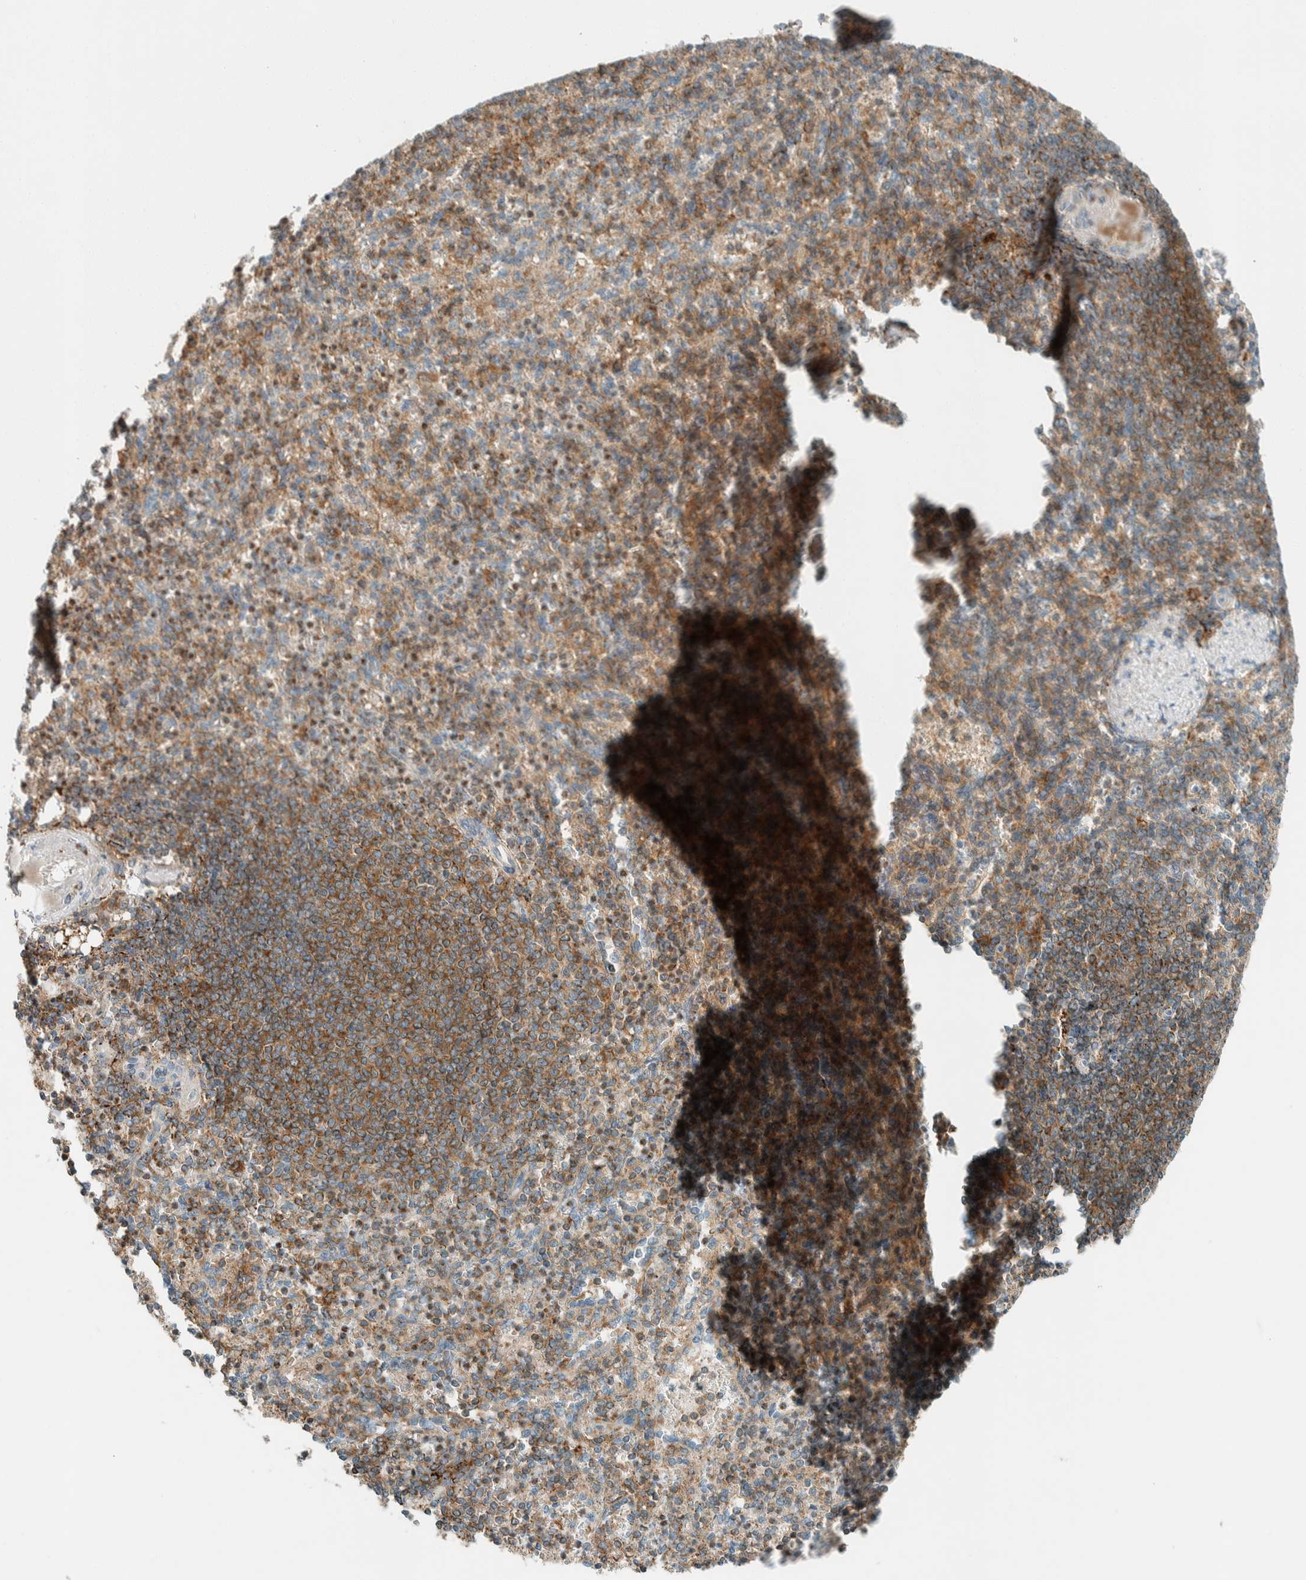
{"staining": {"intensity": "moderate", "quantity": "25%-75%", "location": "cytoplasmic/membranous"}, "tissue": "spleen", "cell_type": "Cells in red pulp", "image_type": "normal", "snomed": [{"axis": "morphology", "description": "Normal tissue, NOS"}, {"axis": "topography", "description": "Spleen"}], "caption": "Spleen stained with immunohistochemistry displays moderate cytoplasmic/membranous staining in about 25%-75% of cells in red pulp.", "gene": "SPAG5", "patient": {"sex": "female", "age": 74}}